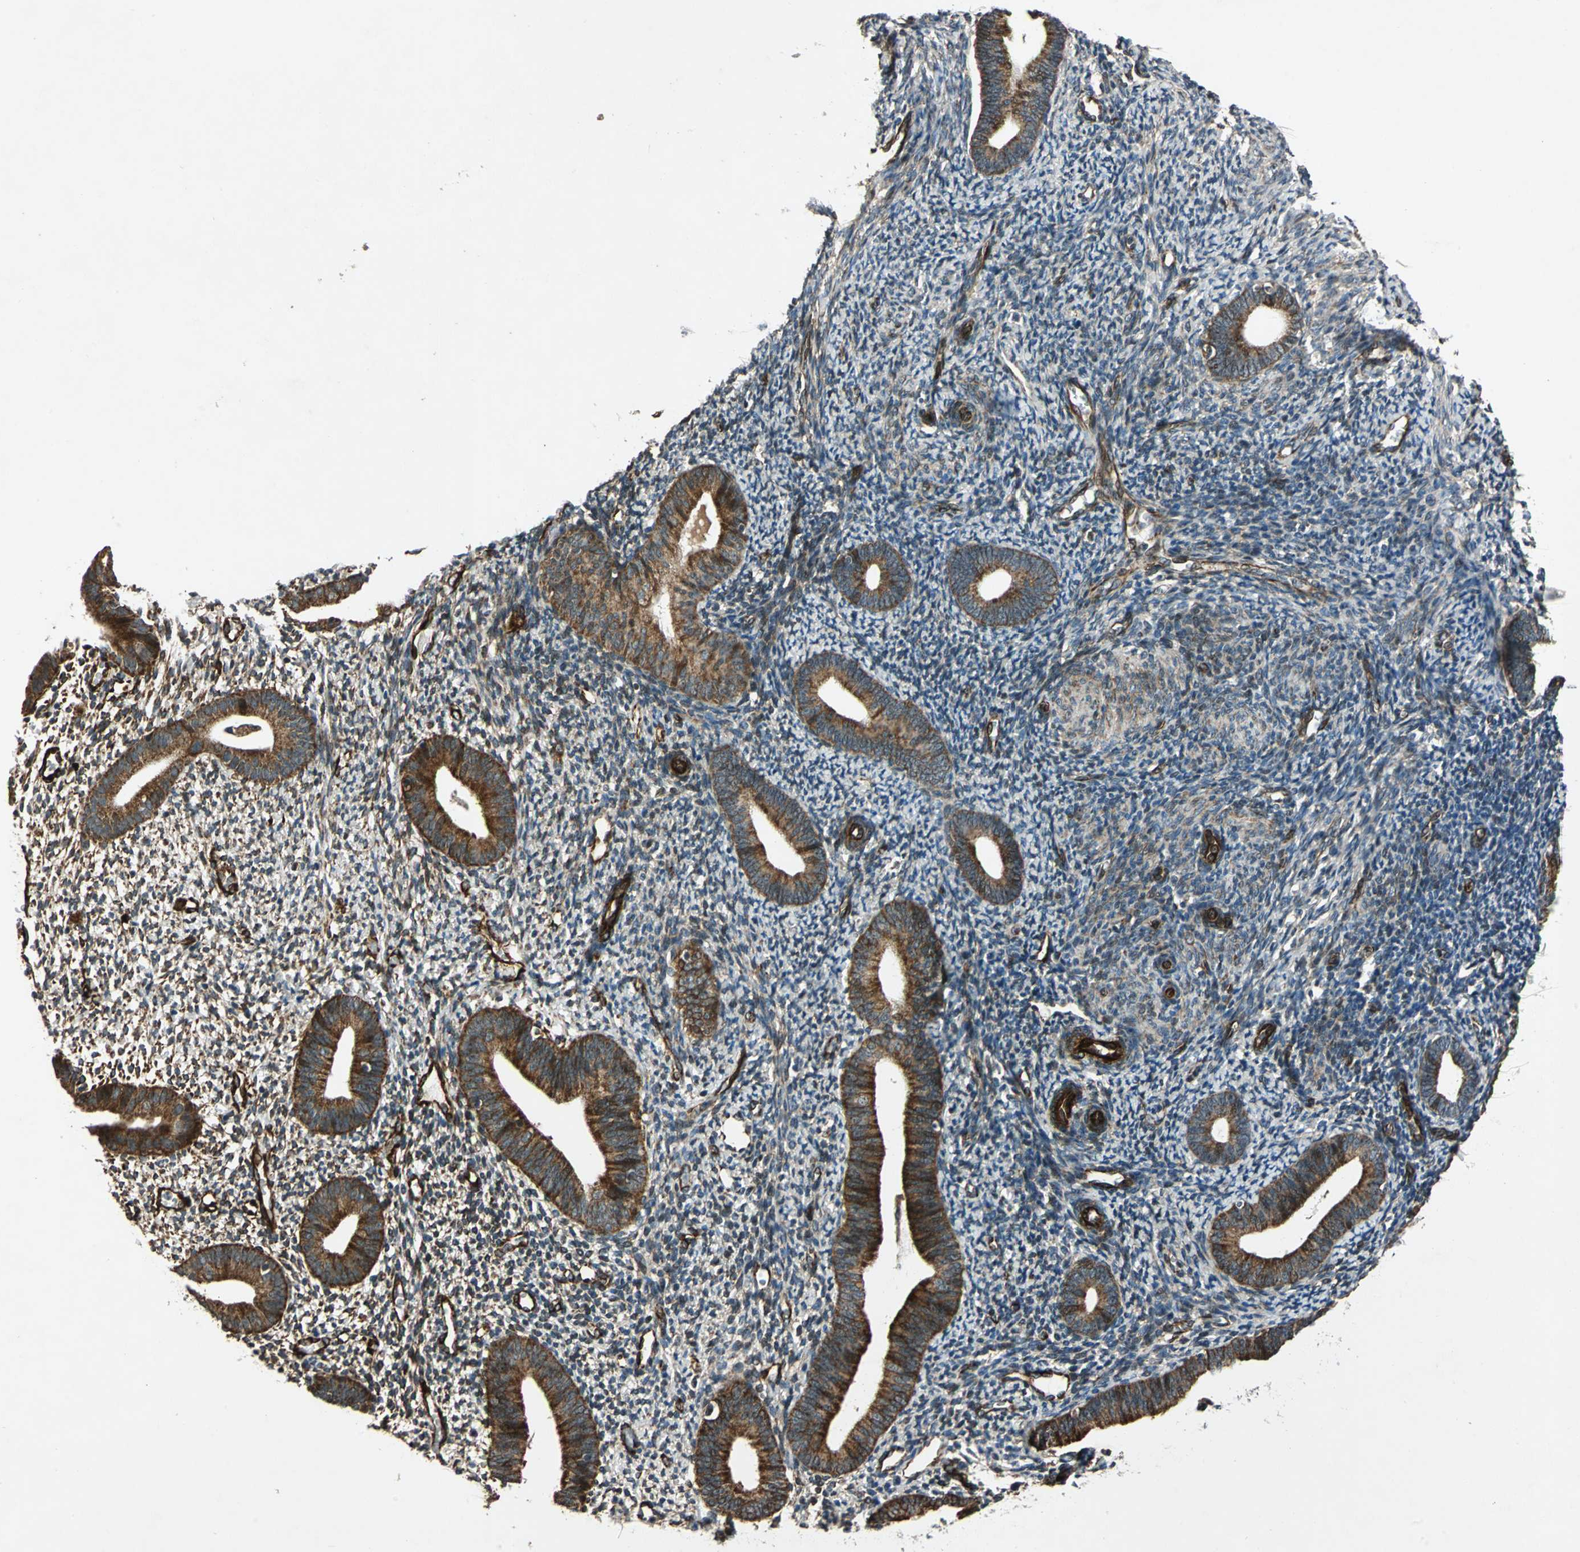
{"staining": {"intensity": "moderate", "quantity": "25%-75%", "location": "cytoplasmic/membranous,nuclear"}, "tissue": "endometrium", "cell_type": "Cells in endometrial stroma", "image_type": "normal", "snomed": [{"axis": "morphology", "description": "Normal tissue, NOS"}, {"axis": "topography", "description": "Smooth muscle"}, {"axis": "topography", "description": "Endometrium"}], "caption": "Immunohistochemical staining of normal human endometrium shows 25%-75% levels of moderate cytoplasmic/membranous,nuclear protein positivity in approximately 25%-75% of cells in endometrial stroma.", "gene": "EXD2", "patient": {"sex": "female", "age": 57}}